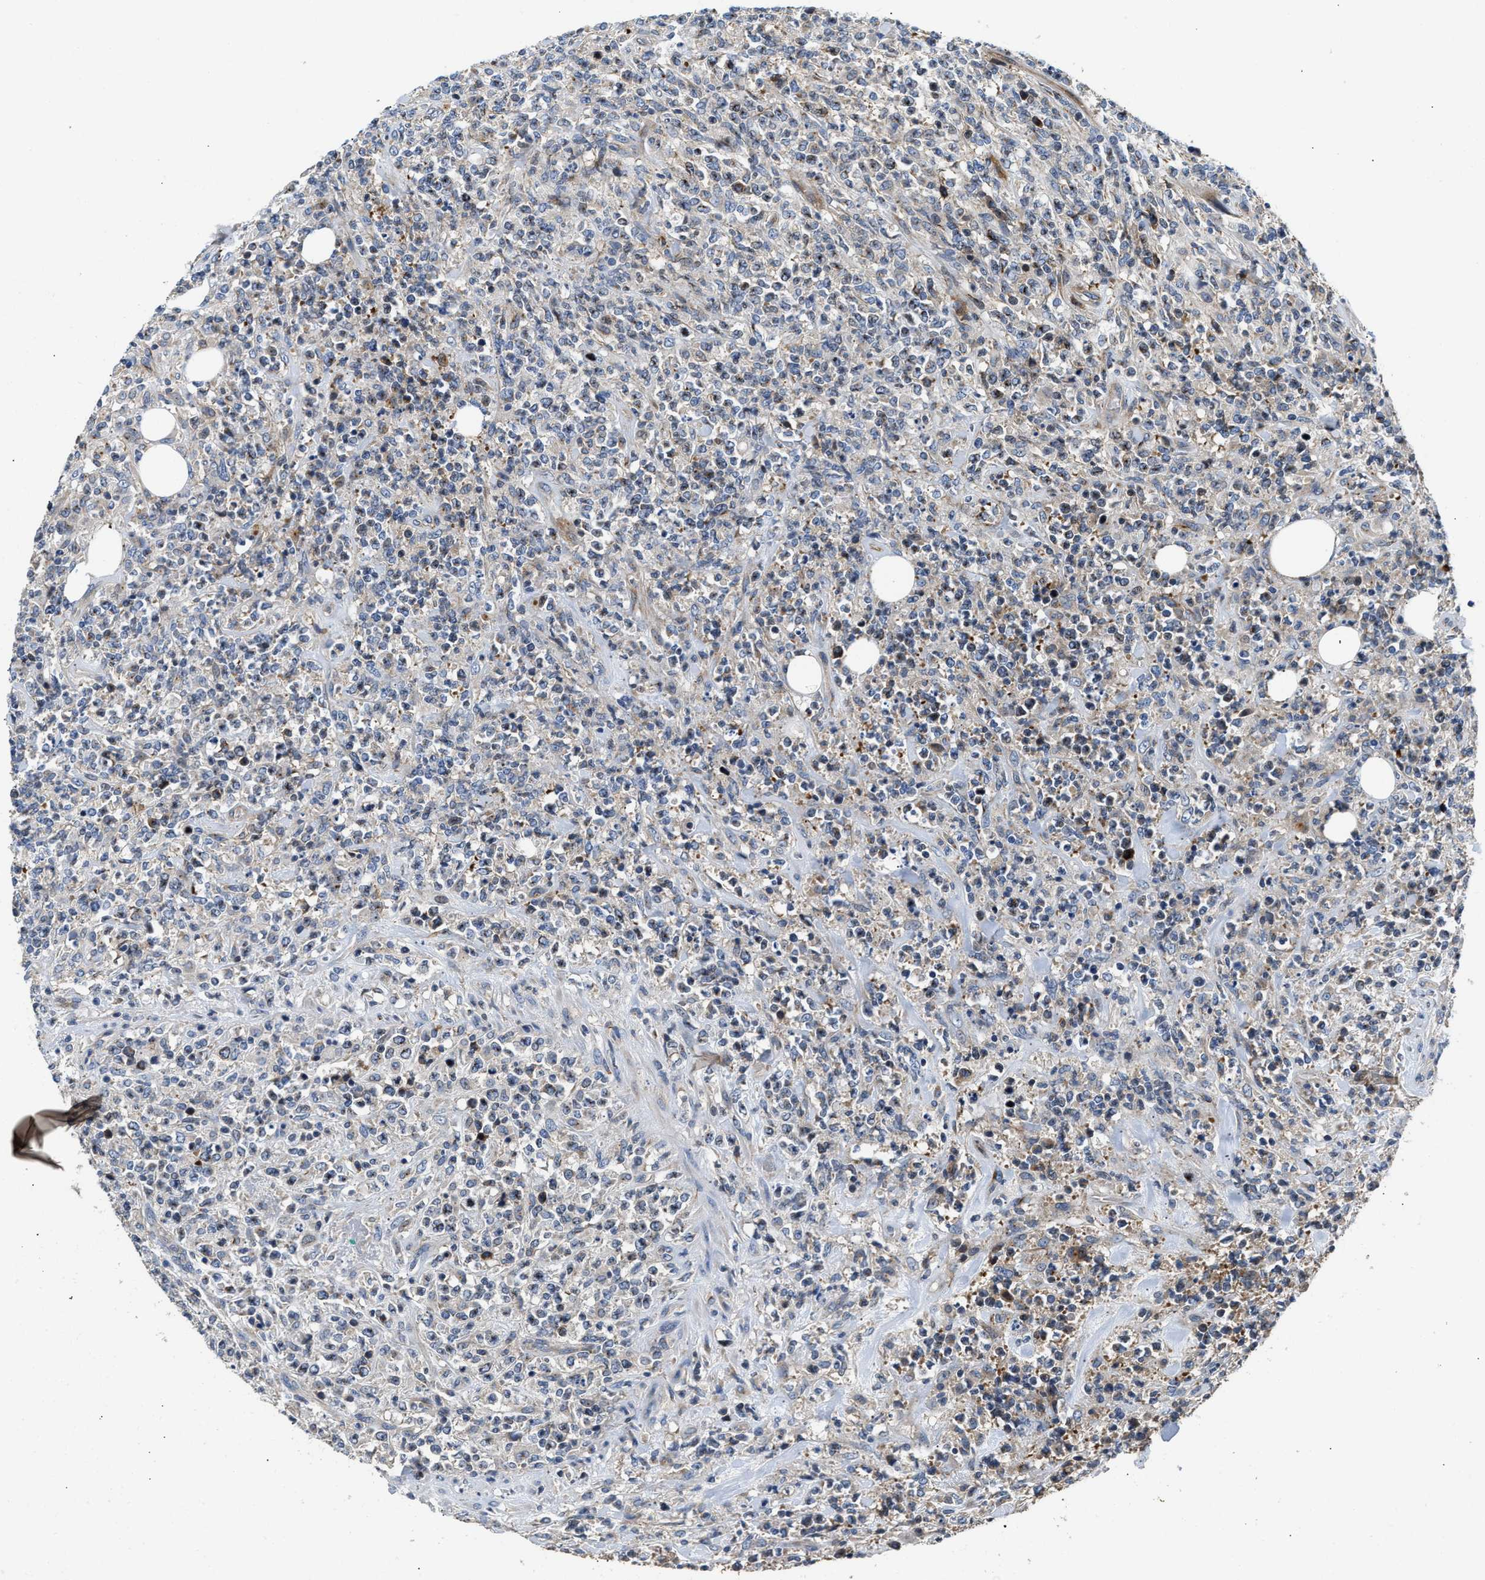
{"staining": {"intensity": "negative", "quantity": "none", "location": "none"}, "tissue": "lymphoma", "cell_type": "Tumor cells", "image_type": "cancer", "snomed": [{"axis": "morphology", "description": "Malignant lymphoma, non-Hodgkin's type, High grade"}, {"axis": "topography", "description": "Soft tissue"}], "caption": "IHC image of human lymphoma stained for a protein (brown), which reveals no positivity in tumor cells.", "gene": "IL17RC", "patient": {"sex": "male", "age": 18}}